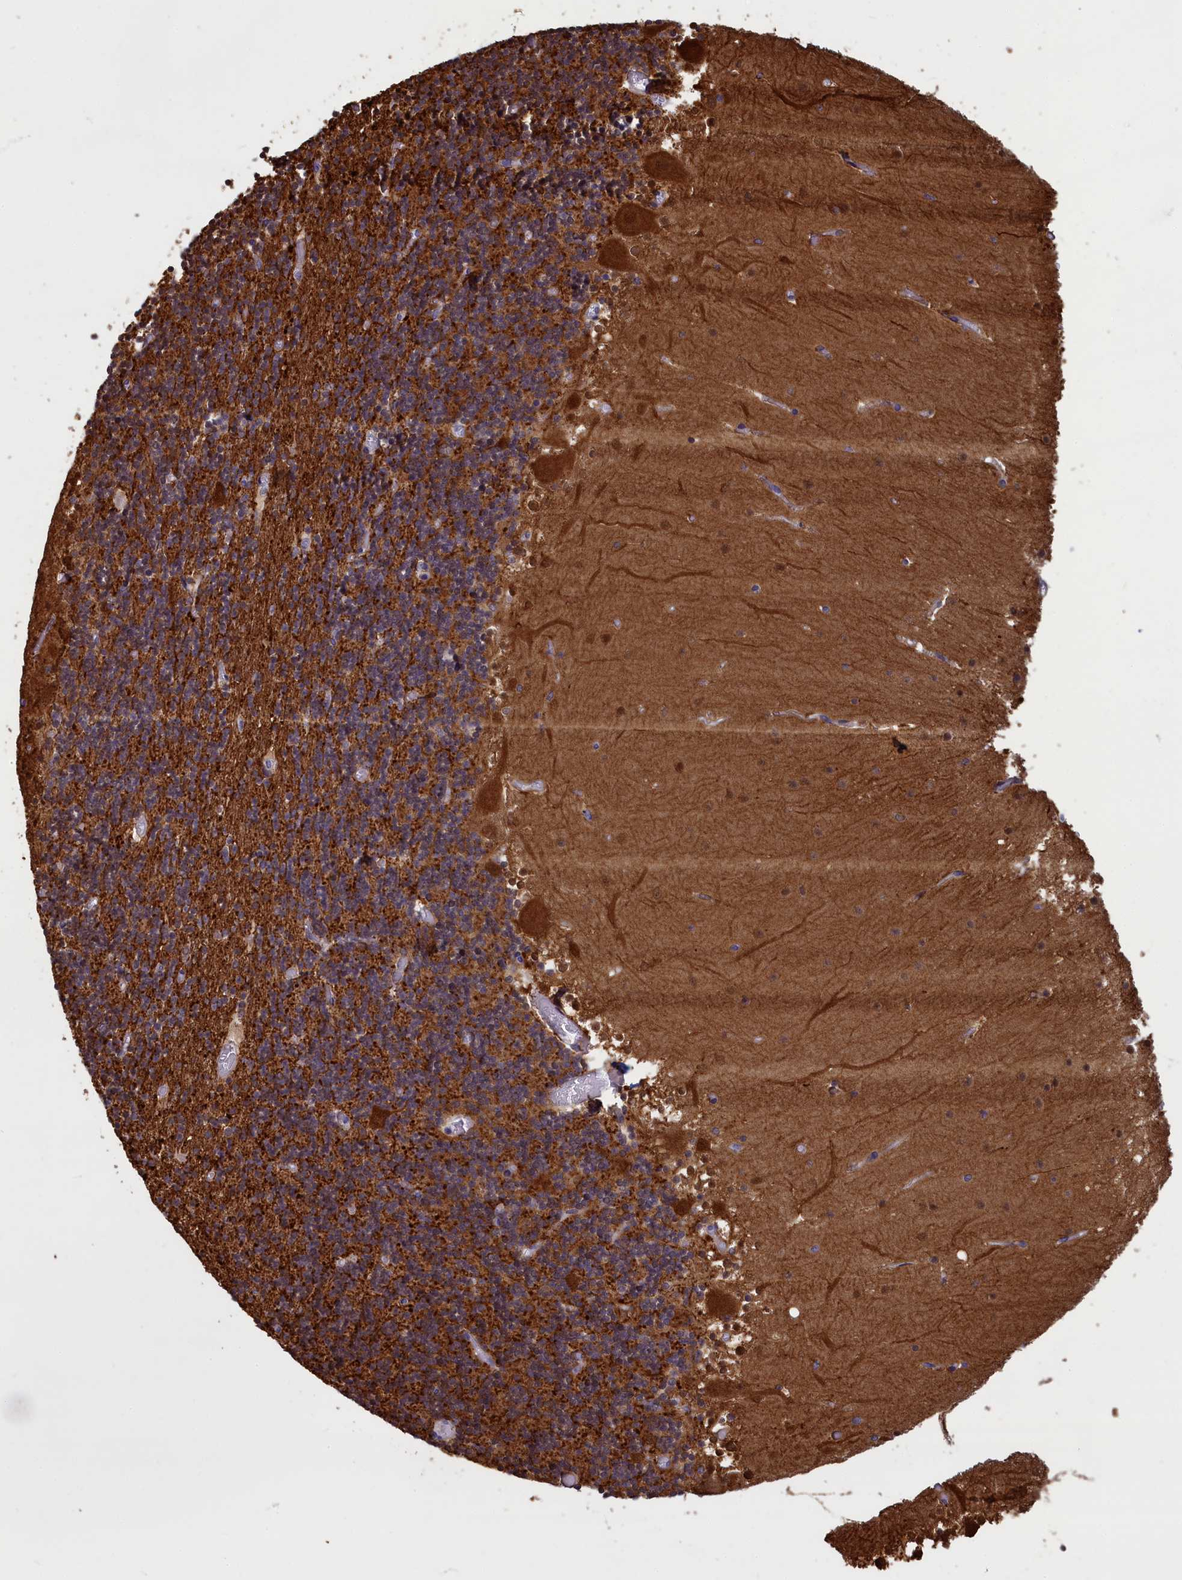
{"staining": {"intensity": "strong", "quantity": "25%-75%", "location": "cytoplasmic/membranous"}, "tissue": "cerebellum", "cell_type": "Cells in granular layer", "image_type": "normal", "snomed": [{"axis": "morphology", "description": "Normal tissue, NOS"}, {"axis": "topography", "description": "Cerebellum"}], "caption": "IHC histopathology image of benign cerebellum stained for a protein (brown), which reveals high levels of strong cytoplasmic/membranous staining in about 25%-75% of cells in granular layer.", "gene": "UCHL3", "patient": {"sex": "female", "age": 28}}